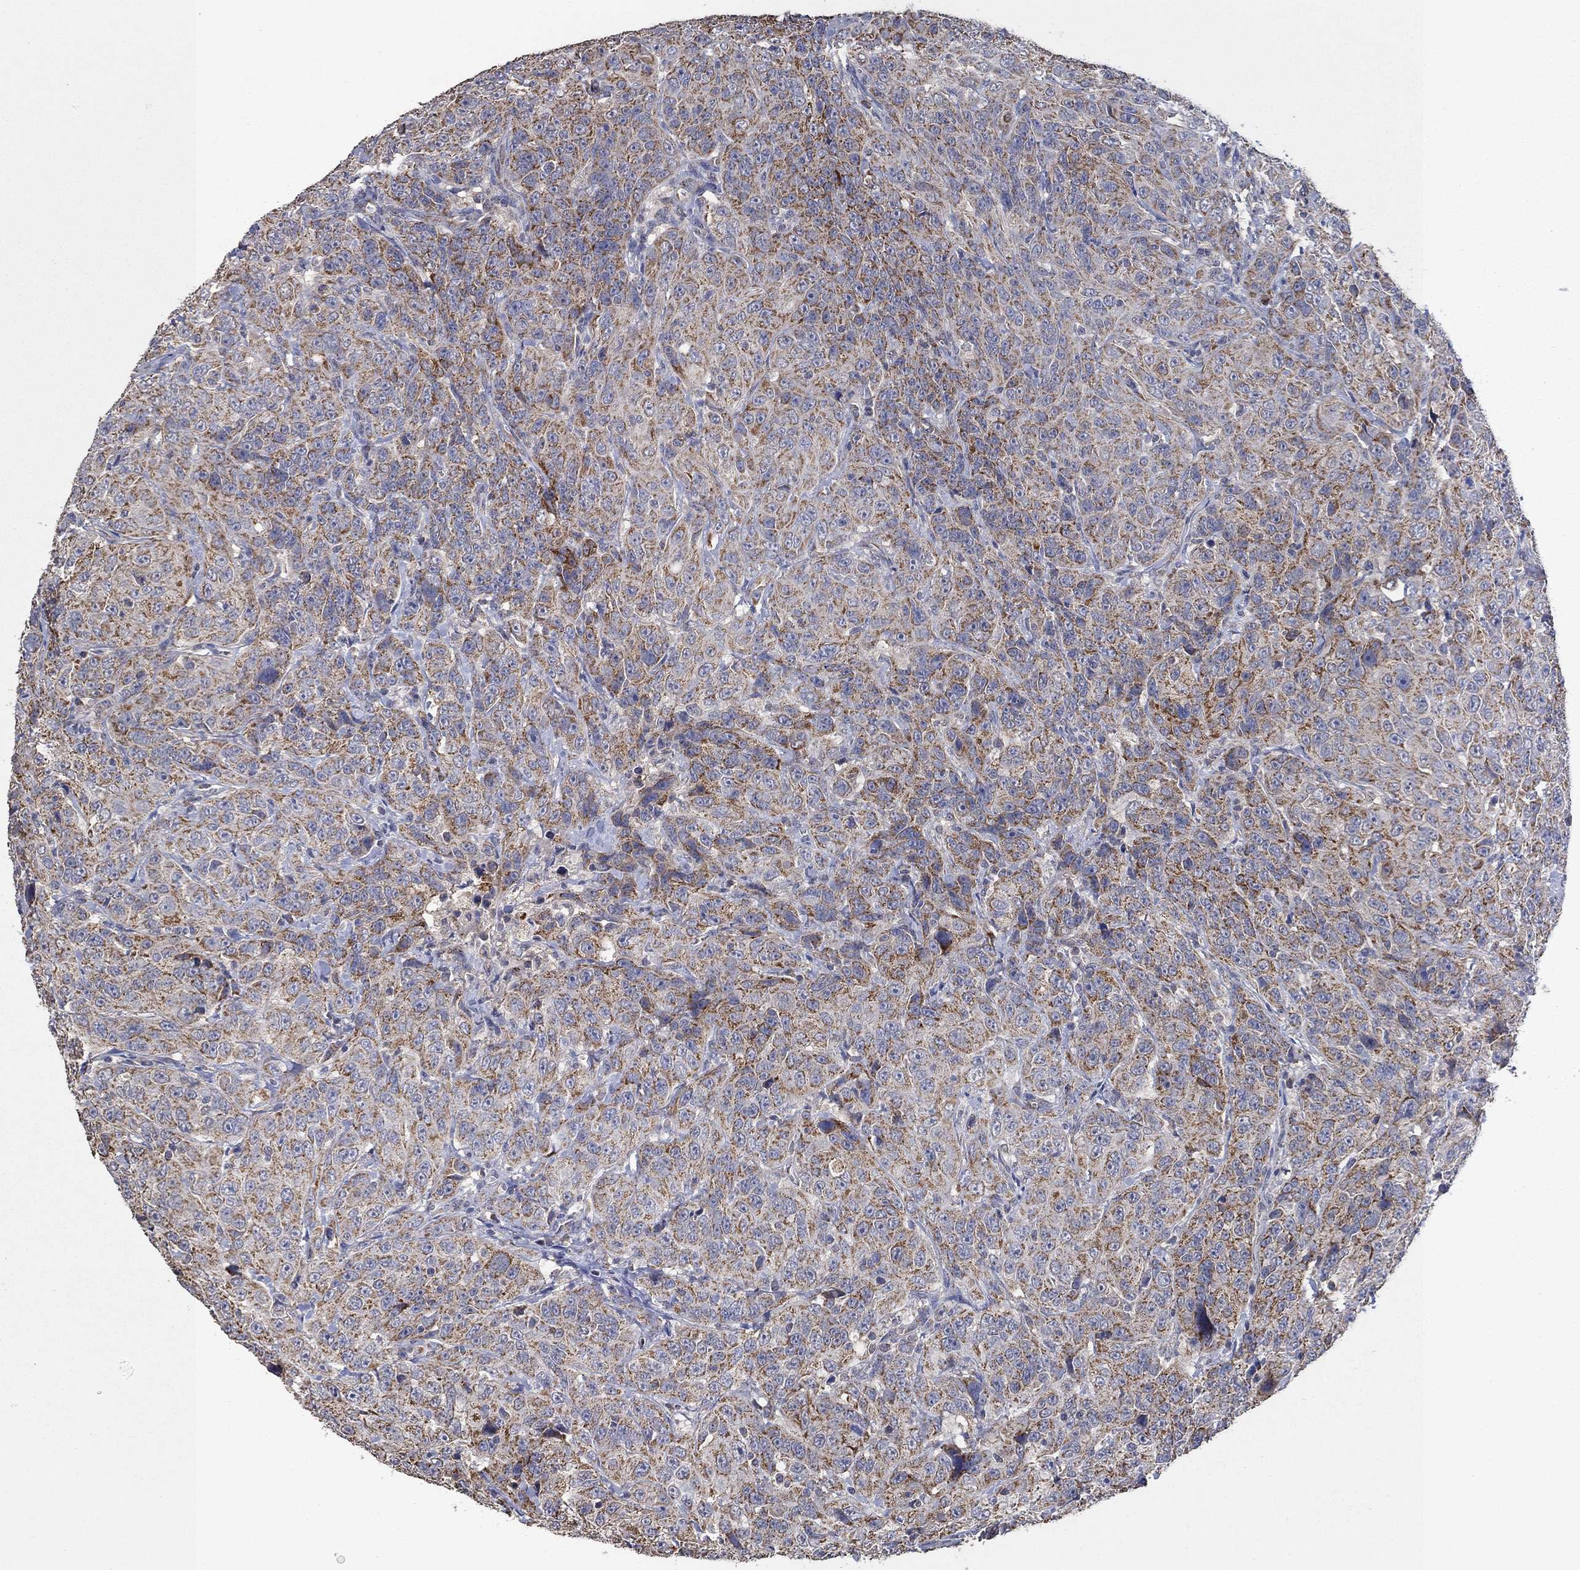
{"staining": {"intensity": "moderate", "quantity": ">75%", "location": "cytoplasmic/membranous"}, "tissue": "urothelial cancer", "cell_type": "Tumor cells", "image_type": "cancer", "snomed": [{"axis": "morphology", "description": "Urothelial carcinoma, NOS"}, {"axis": "morphology", "description": "Urothelial carcinoma, High grade"}, {"axis": "topography", "description": "Urinary bladder"}], "caption": "High-magnification brightfield microscopy of urothelial cancer stained with DAB (brown) and counterstained with hematoxylin (blue). tumor cells exhibit moderate cytoplasmic/membranous expression is appreciated in approximately>75% of cells.", "gene": "HID1", "patient": {"sex": "female", "age": 73}}